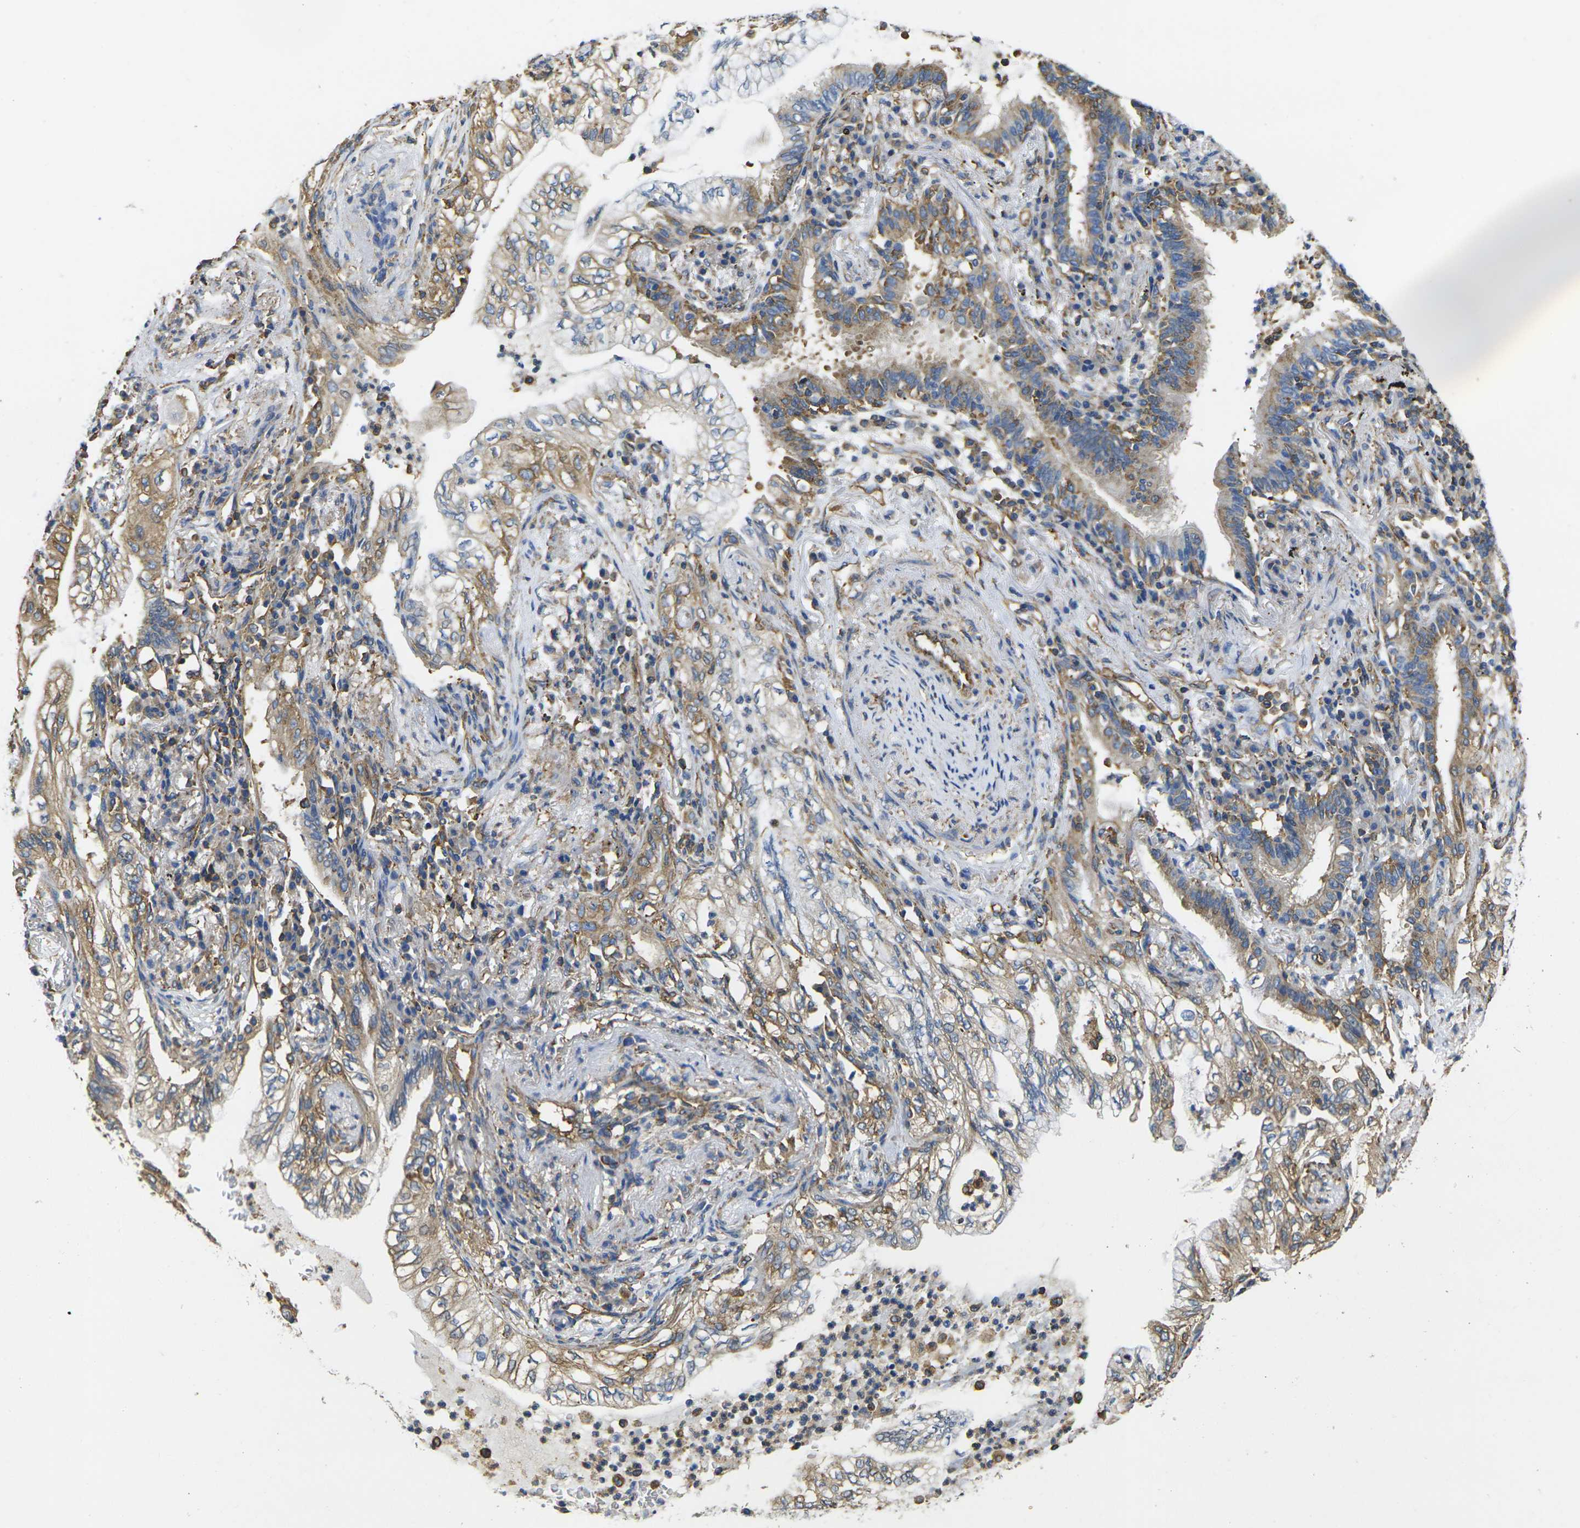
{"staining": {"intensity": "moderate", "quantity": ">75%", "location": "cytoplasmic/membranous"}, "tissue": "lung cancer", "cell_type": "Tumor cells", "image_type": "cancer", "snomed": [{"axis": "morphology", "description": "Normal tissue, NOS"}, {"axis": "morphology", "description": "Adenocarcinoma, NOS"}, {"axis": "topography", "description": "Bronchus"}, {"axis": "topography", "description": "Lung"}], "caption": "DAB immunohistochemical staining of human lung cancer (adenocarcinoma) demonstrates moderate cytoplasmic/membranous protein expression in approximately >75% of tumor cells.", "gene": "FAM110D", "patient": {"sex": "female", "age": 70}}